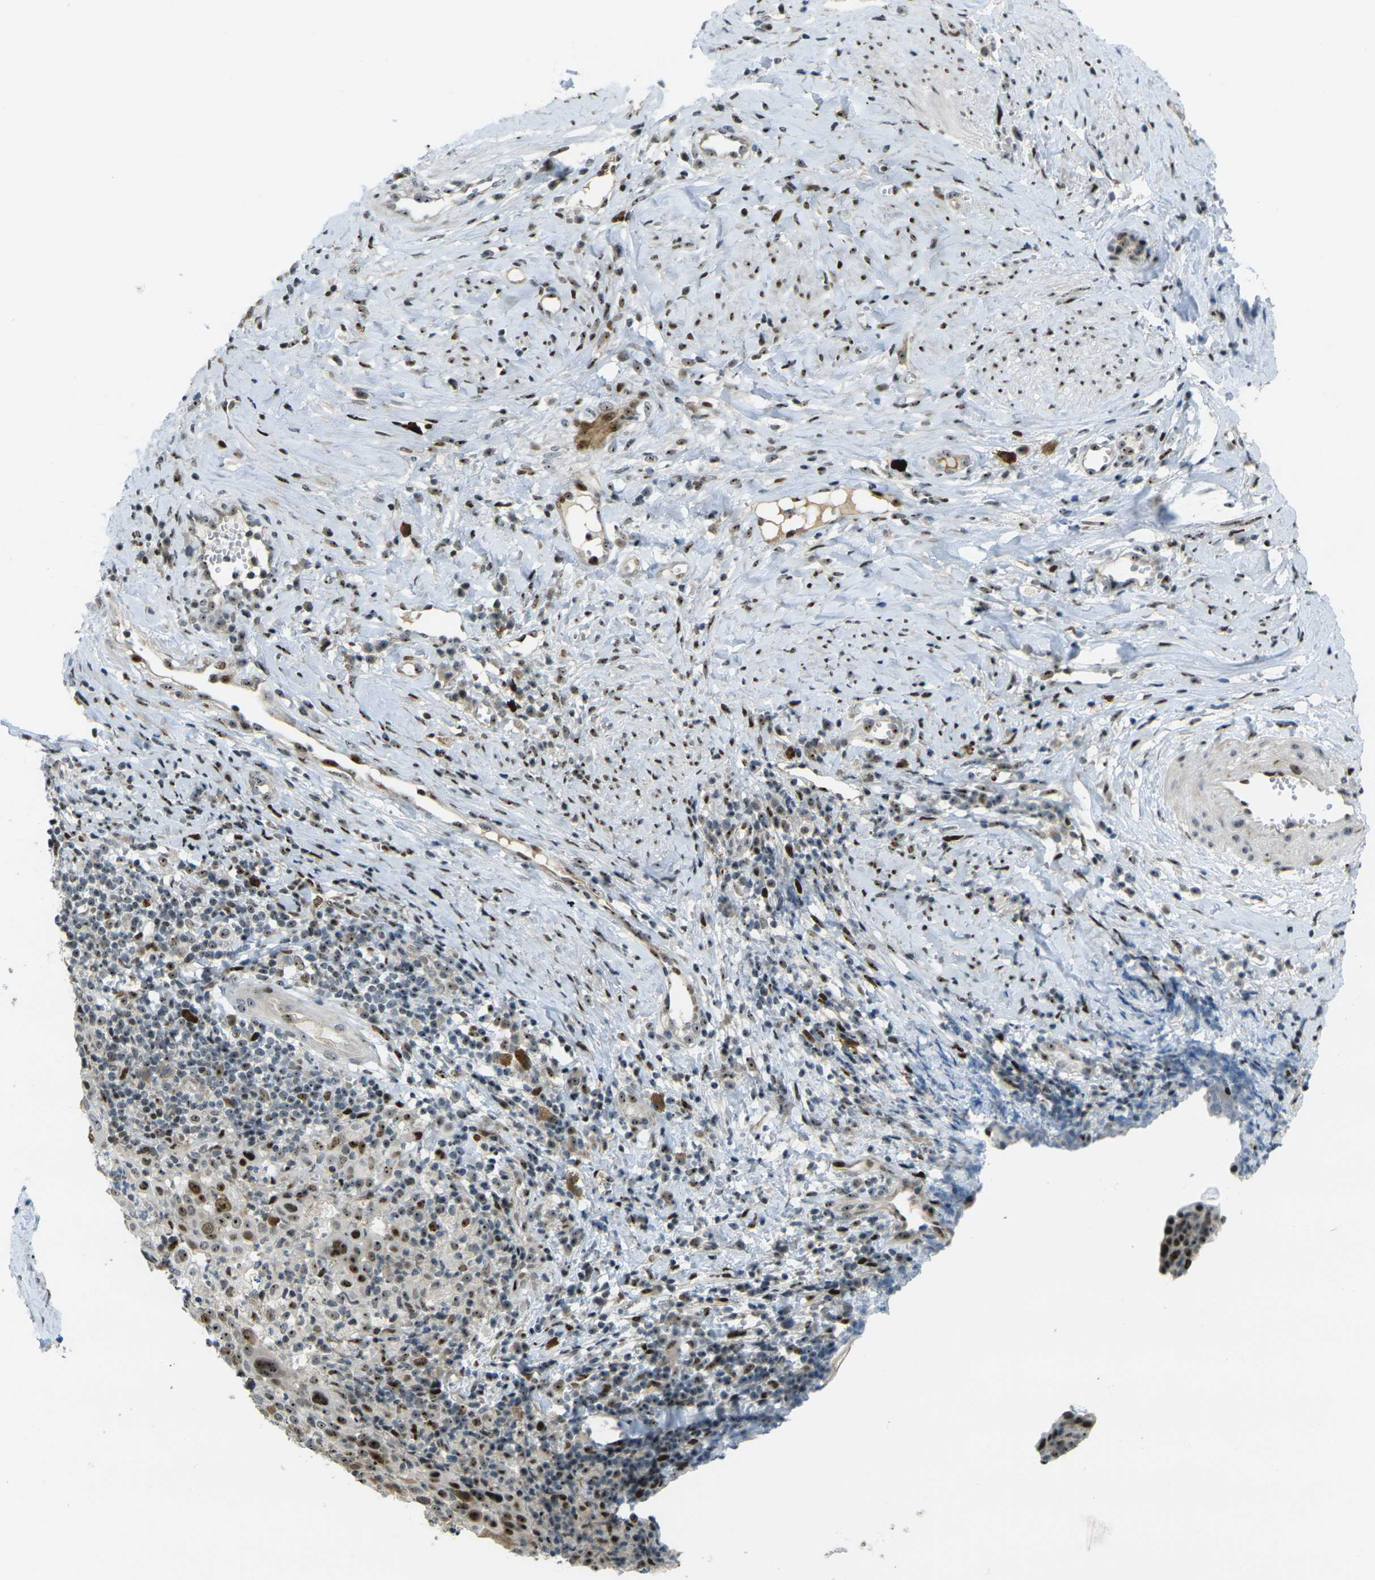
{"staining": {"intensity": "moderate", "quantity": ">75%", "location": "nuclear"}, "tissue": "cervical cancer", "cell_type": "Tumor cells", "image_type": "cancer", "snomed": [{"axis": "morphology", "description": "Squamous cell carcinoma, NOS"}, {"axis": "topography", "description": "Cervix"}], "caption": "Immunohistochemistry (DAB) staining of cervical cancer displays moderate nuclear protein positivity in approximately >75% of tumor cells. (DAB IHC with brightfield microscopy, high magnification).", "gene": "UBE2C", "patient": {"sex": "female", "age": 40}}